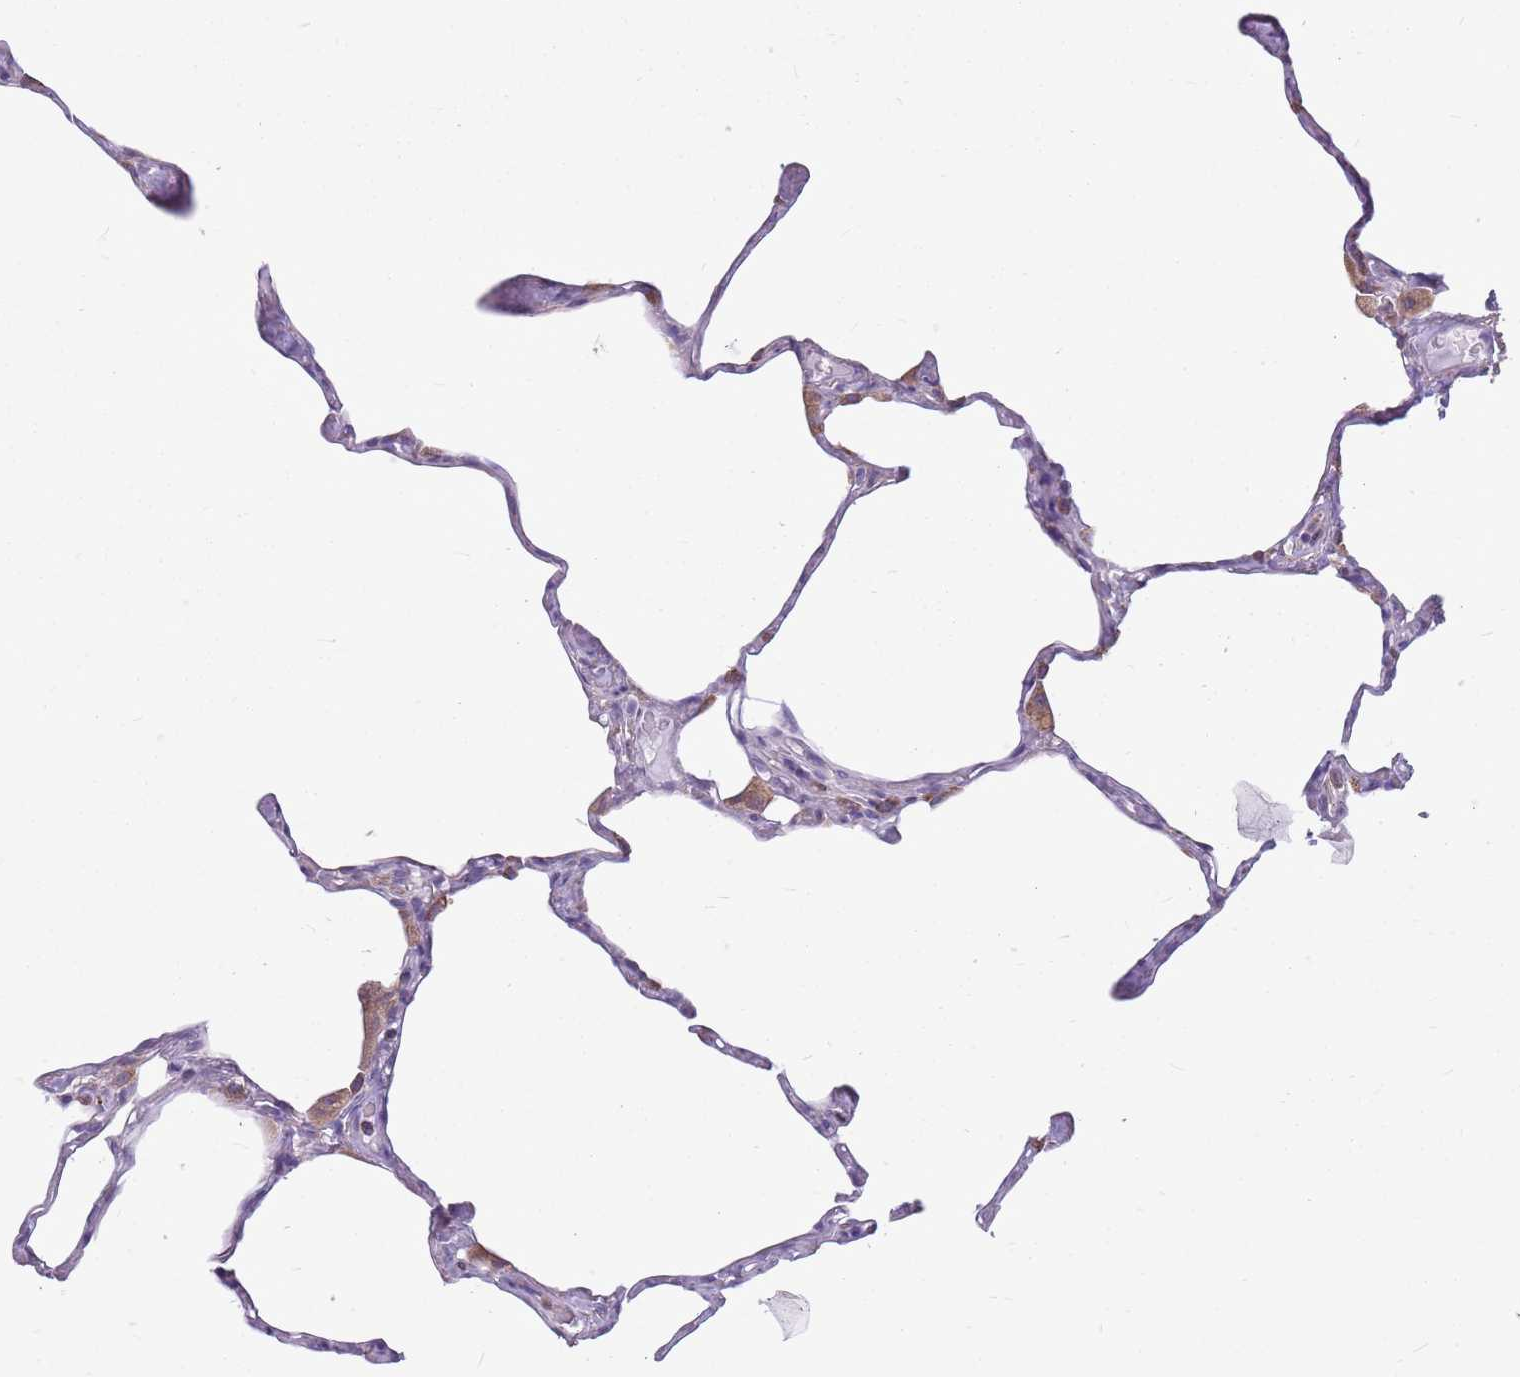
{"staining": {"intensity": "negative", "quantity": "none", "location": "none"}, "tissue": "lung", "cell_type": "Alveolar cells", "image_type": "normal", "snomed": [{"axis": "morphology", "description": "Normal tissue, NOS"}, {"axis": "topography", "description": "Lung"}], "caption": "Lung was stained to show a protein in brown. There is no significant positivity in alveolar cells. The staining was performed using DAB to visualize the protein expression in brown, while the nuclei were stained in blue with hematoxylin (Magnification: 20x).", "gene": "KCTD19", "patient": {"sex": "male", "age": 65}}